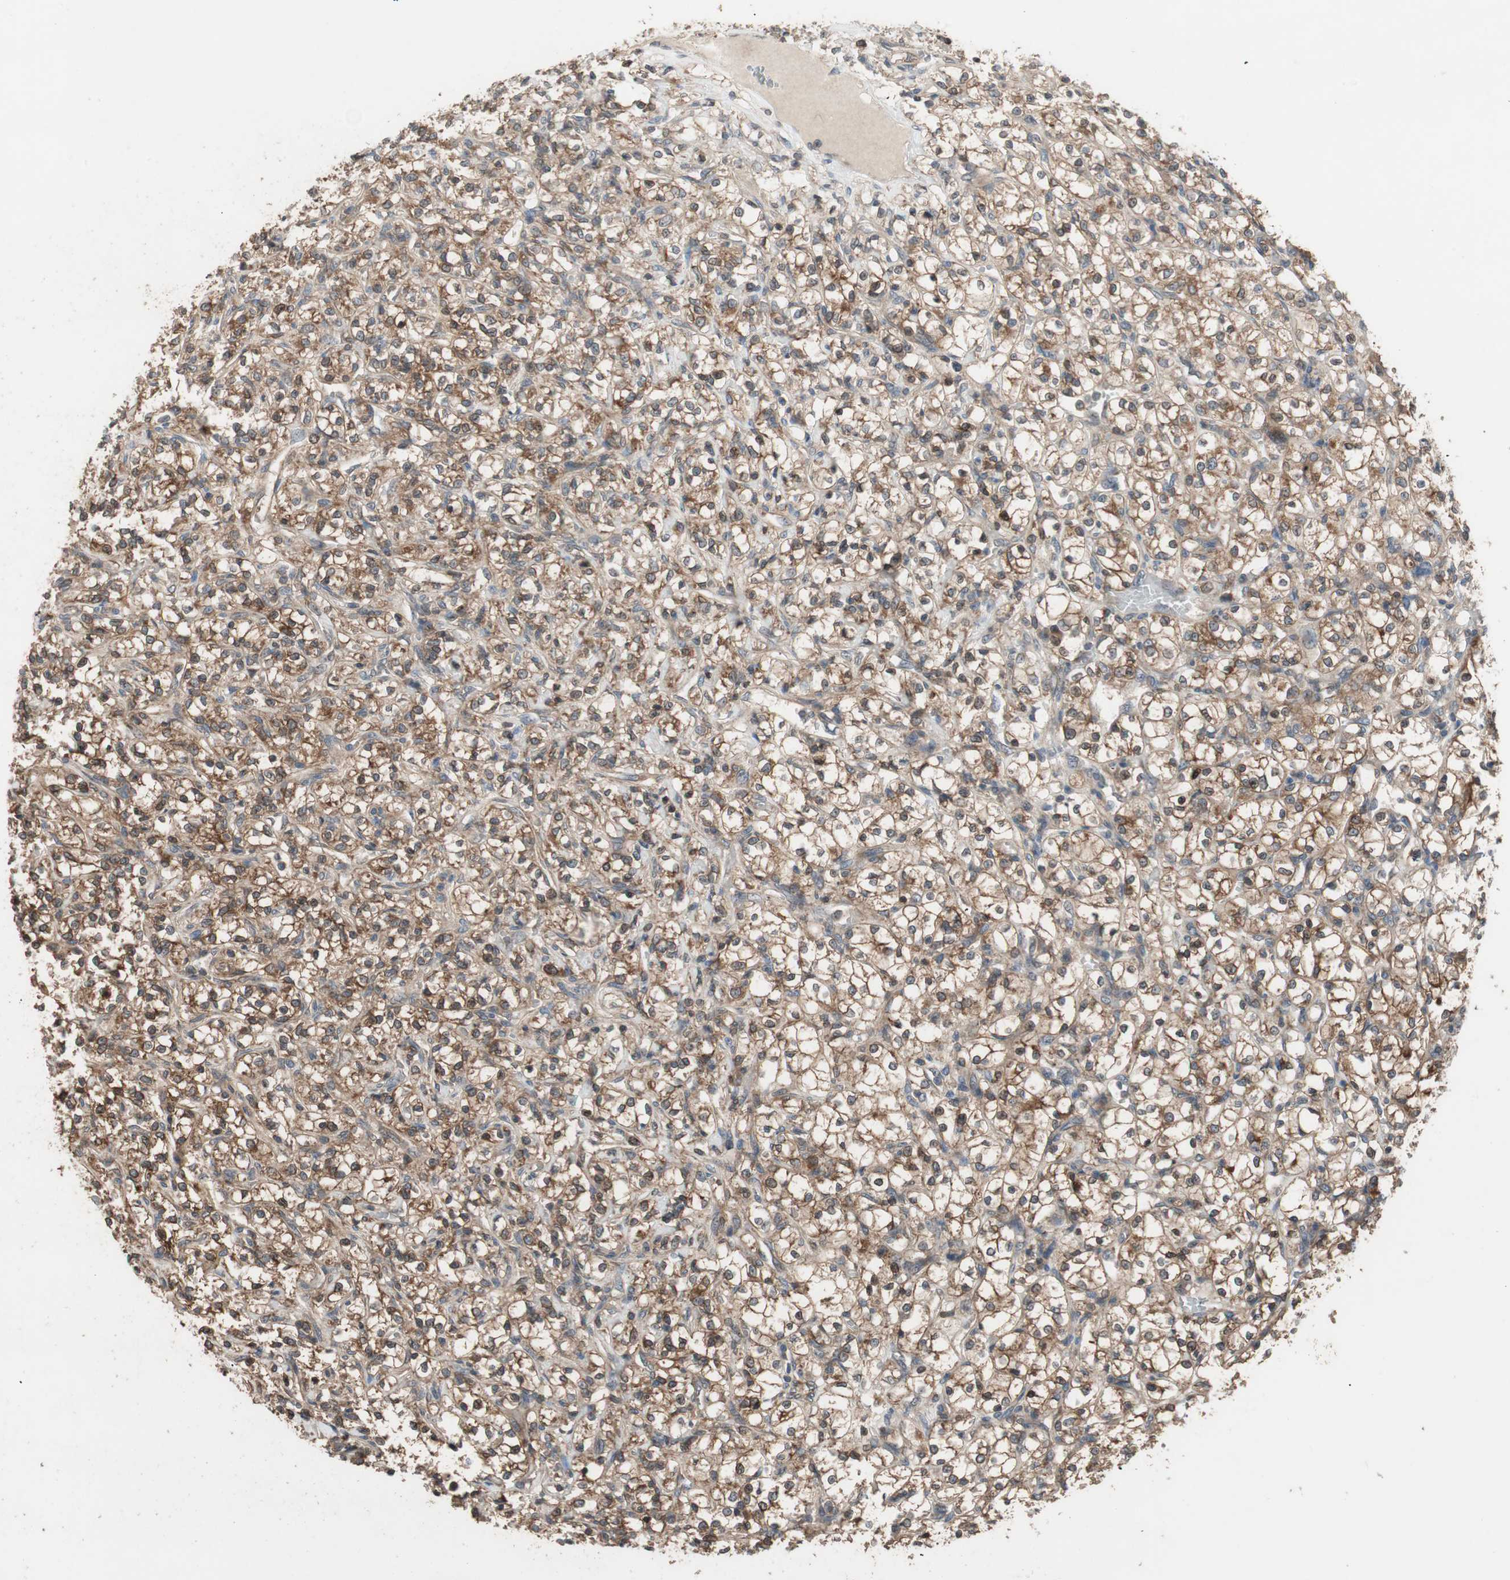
{"staining": {"intensity": "moderate", "quantity": ">75%", "location": "cytoplasmic/membranous,nuclear"}, "tissue": "renal cancer", "cell_type": "Tumor cells", "image_type": "cancer", "snomed": [{"axis": "morphology", "description": "Adenocarcinoma, NOS"}, {"axis": "topography", "description": "Kidney"}], "caption": "An image of human adenocarcinoma (renal) stained for a protein displays moderate cytoplasmic/membranous and nuclear brown staining in tumor cells.", "gene": "ATP6AP2", "patient": {"sex": "female", "age": 69}}